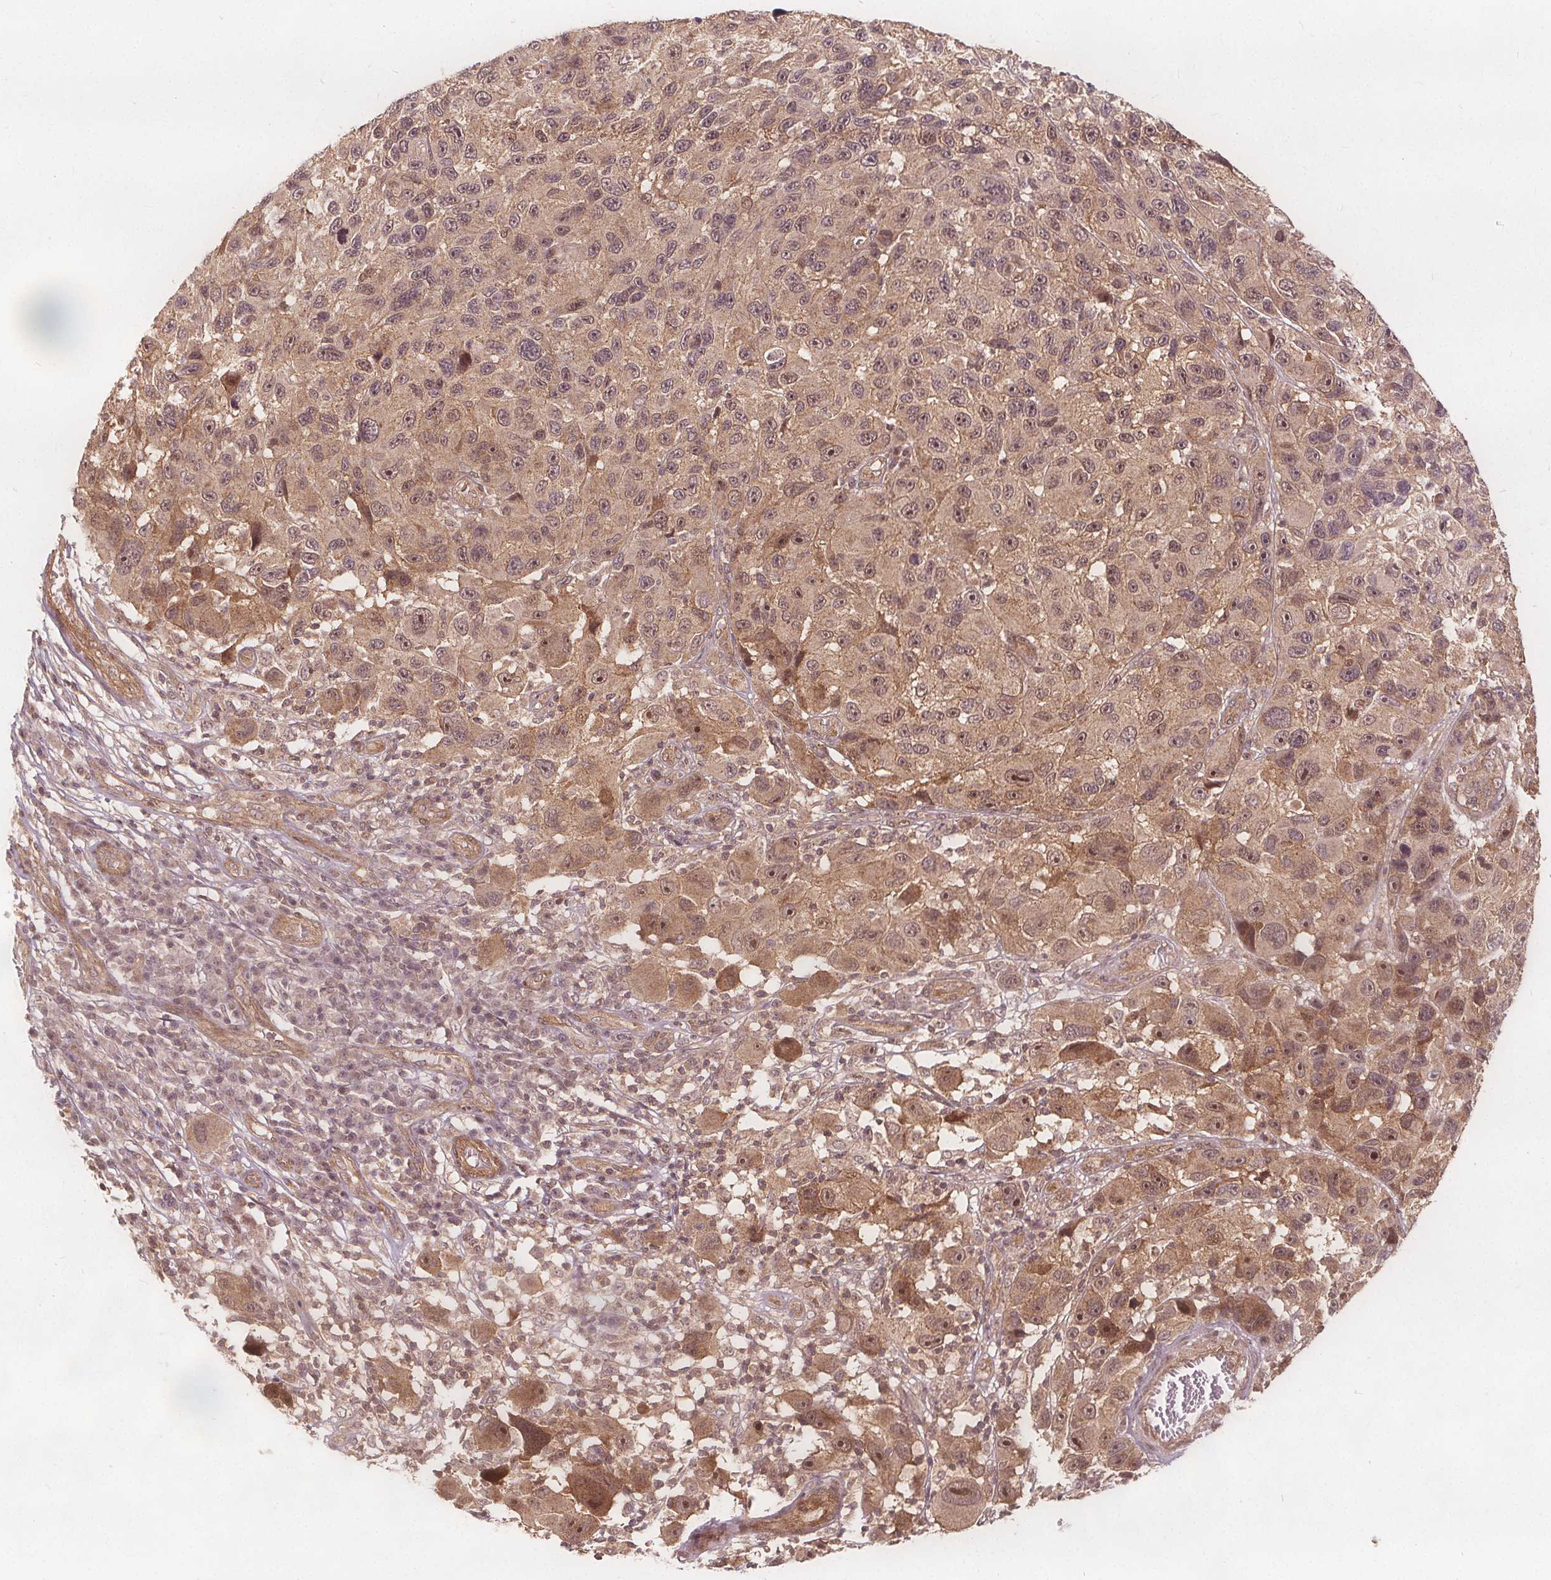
{"staining": {"intensity": "moderate", "quantity": ">75%", "location": "nuclear"}, "tissue": "melanoma", "cell_type": "Tumor cells", "image_type": "cancer", "snomed": [{"axis": "morphology", "description": "Malignant melanoma, NOS"}, {"axis": "topography", "description": "Skin"}], "caption": "A medium amount of moderate nuclear positivity is seen in about >75% of tumor cells in melanoma tissue.", "gene": "PPP1CB", "patient": {"sex": "male", "age": 53}}